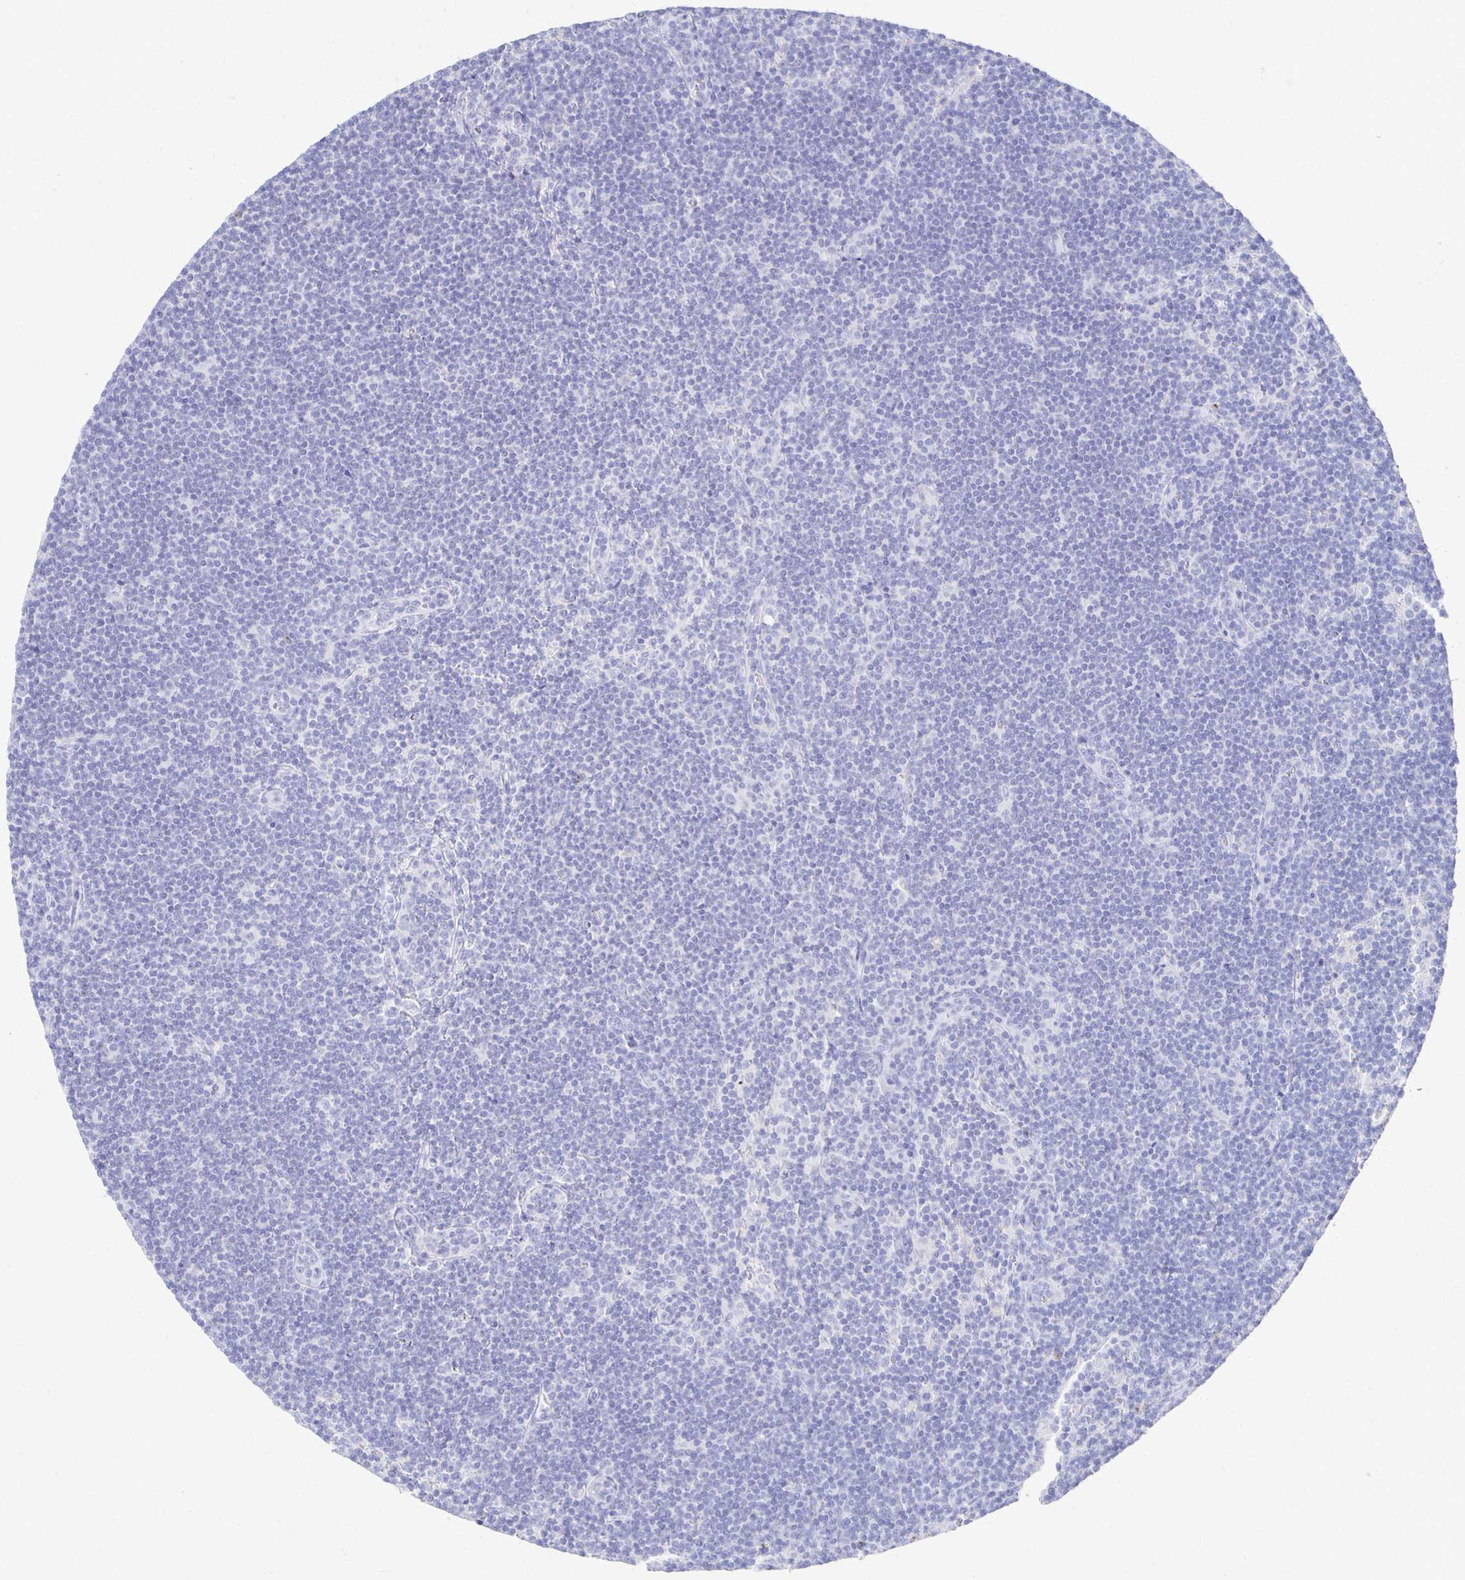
{"staining": {"intensity": "negative", "quantity": "none", "location": "none"}, "tissue": "lymphoma", "cell_type": "Tumor cells", "image_type": "cancer", "snomed": [{"axis": "morphology", "description": "Malignant lymphoma, non-Hodgkin's type, Low grade"}, {"axis": "topography", "description": "Lymph node"}], "caption": "A micrograph of human lymphoma is negative for staining in tumor cells.", "gene": "PRDM7", "patient": {"sex": "female", "age": 73}}